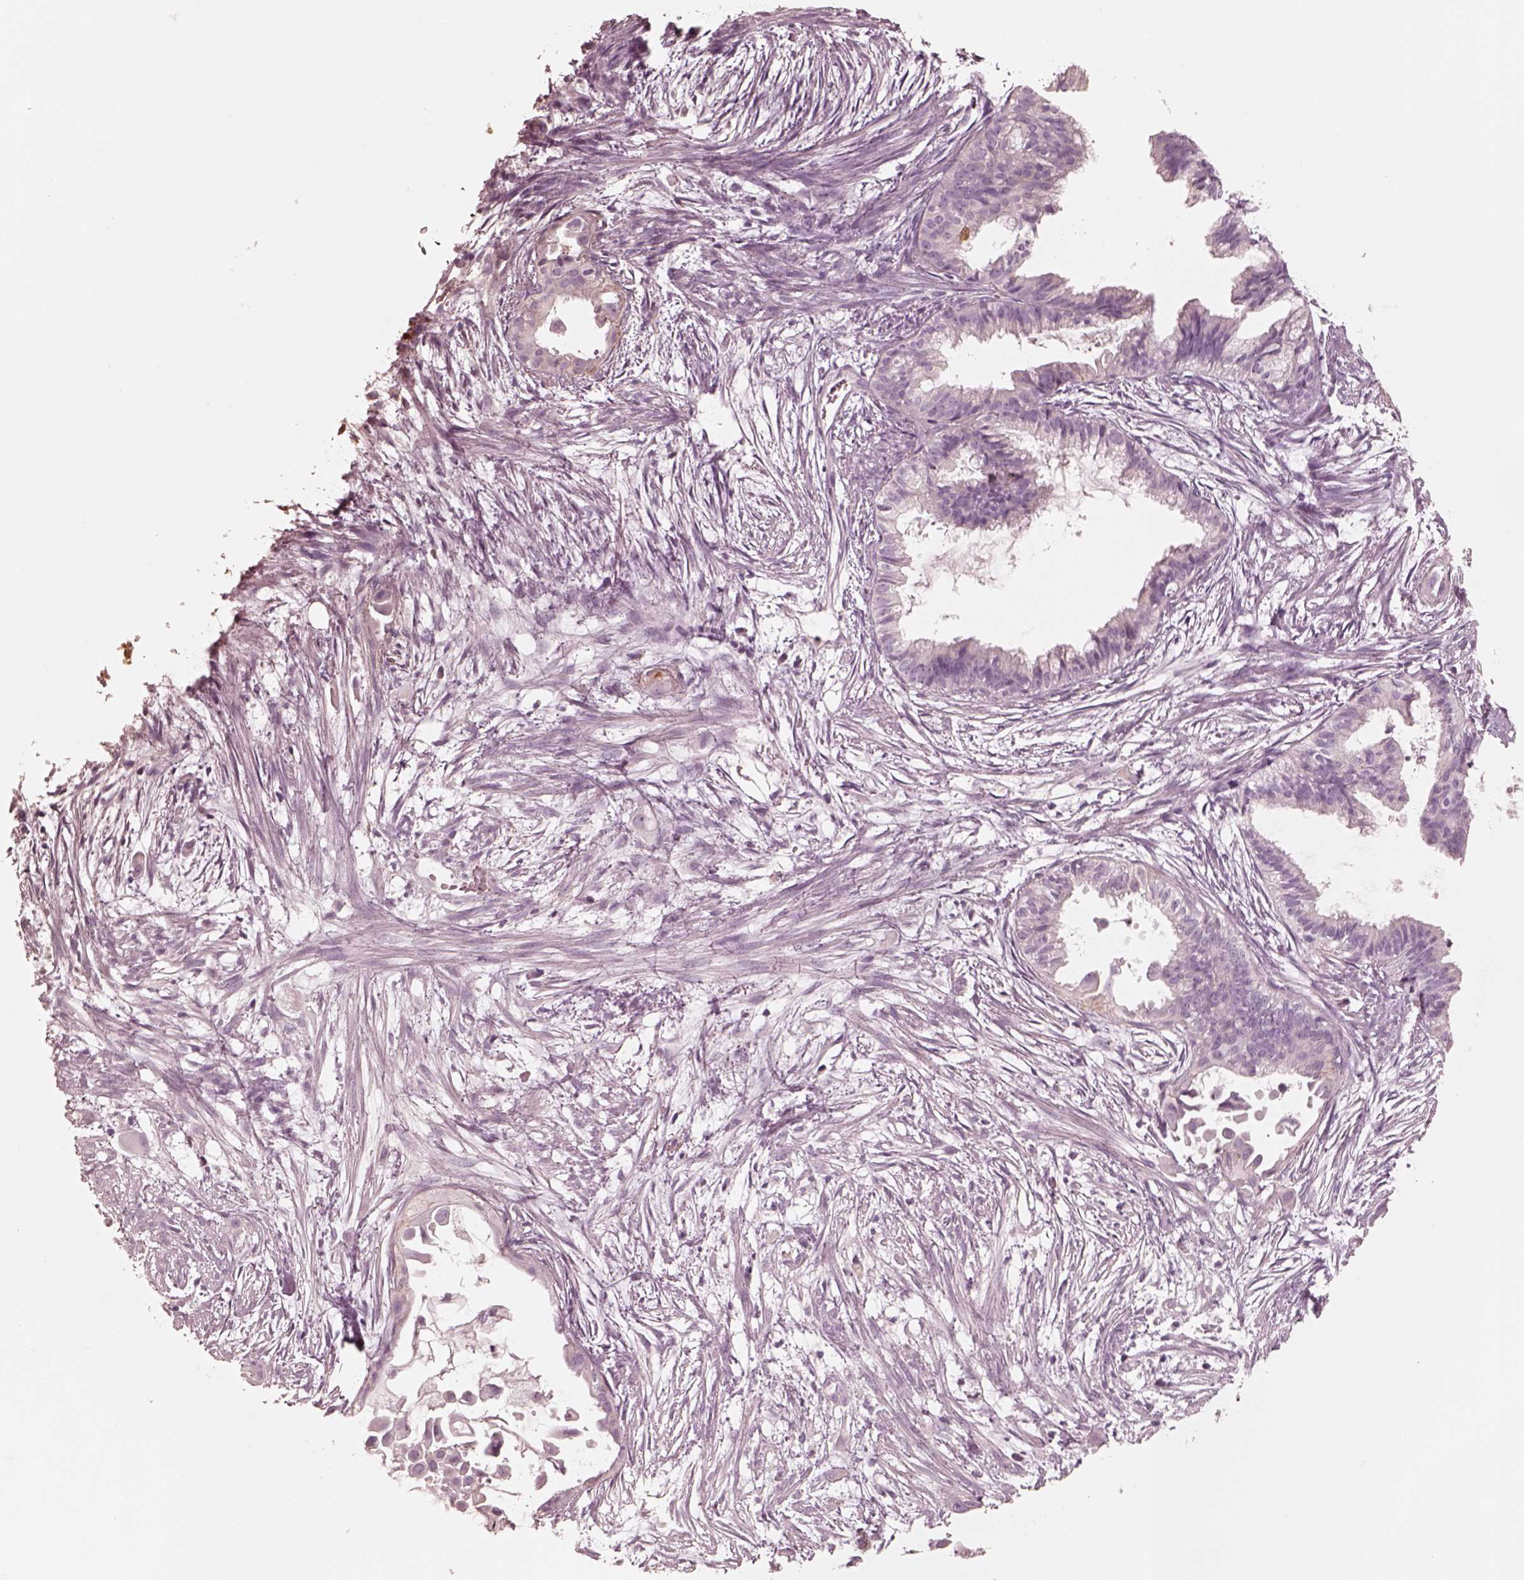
{"staining": {"intensity": "negative", "quantity": "none", "location": "none"}, "tissue": "endometrial cancer", "cell_type": "Tumor cells", "image_type": "cancer", "snomed": [{"axis": "morphology", "description": "Adenocarcinoma, NOS"}, {"axis": "topography", "description": "Endometrium"}], "caption": "DAB (3,3'-diaminobenzidine) immunohistochemical staining of adenocarcinoma (endometrial) displays no significant staining in tumor cells. Brightfield microscopy of immunohistochemistry stained with DAB (brown) and hematoxylin (blue), captured at high magnification.", "gene": "GPRIN1", "patient": {"sex": "female", "age": 86}}